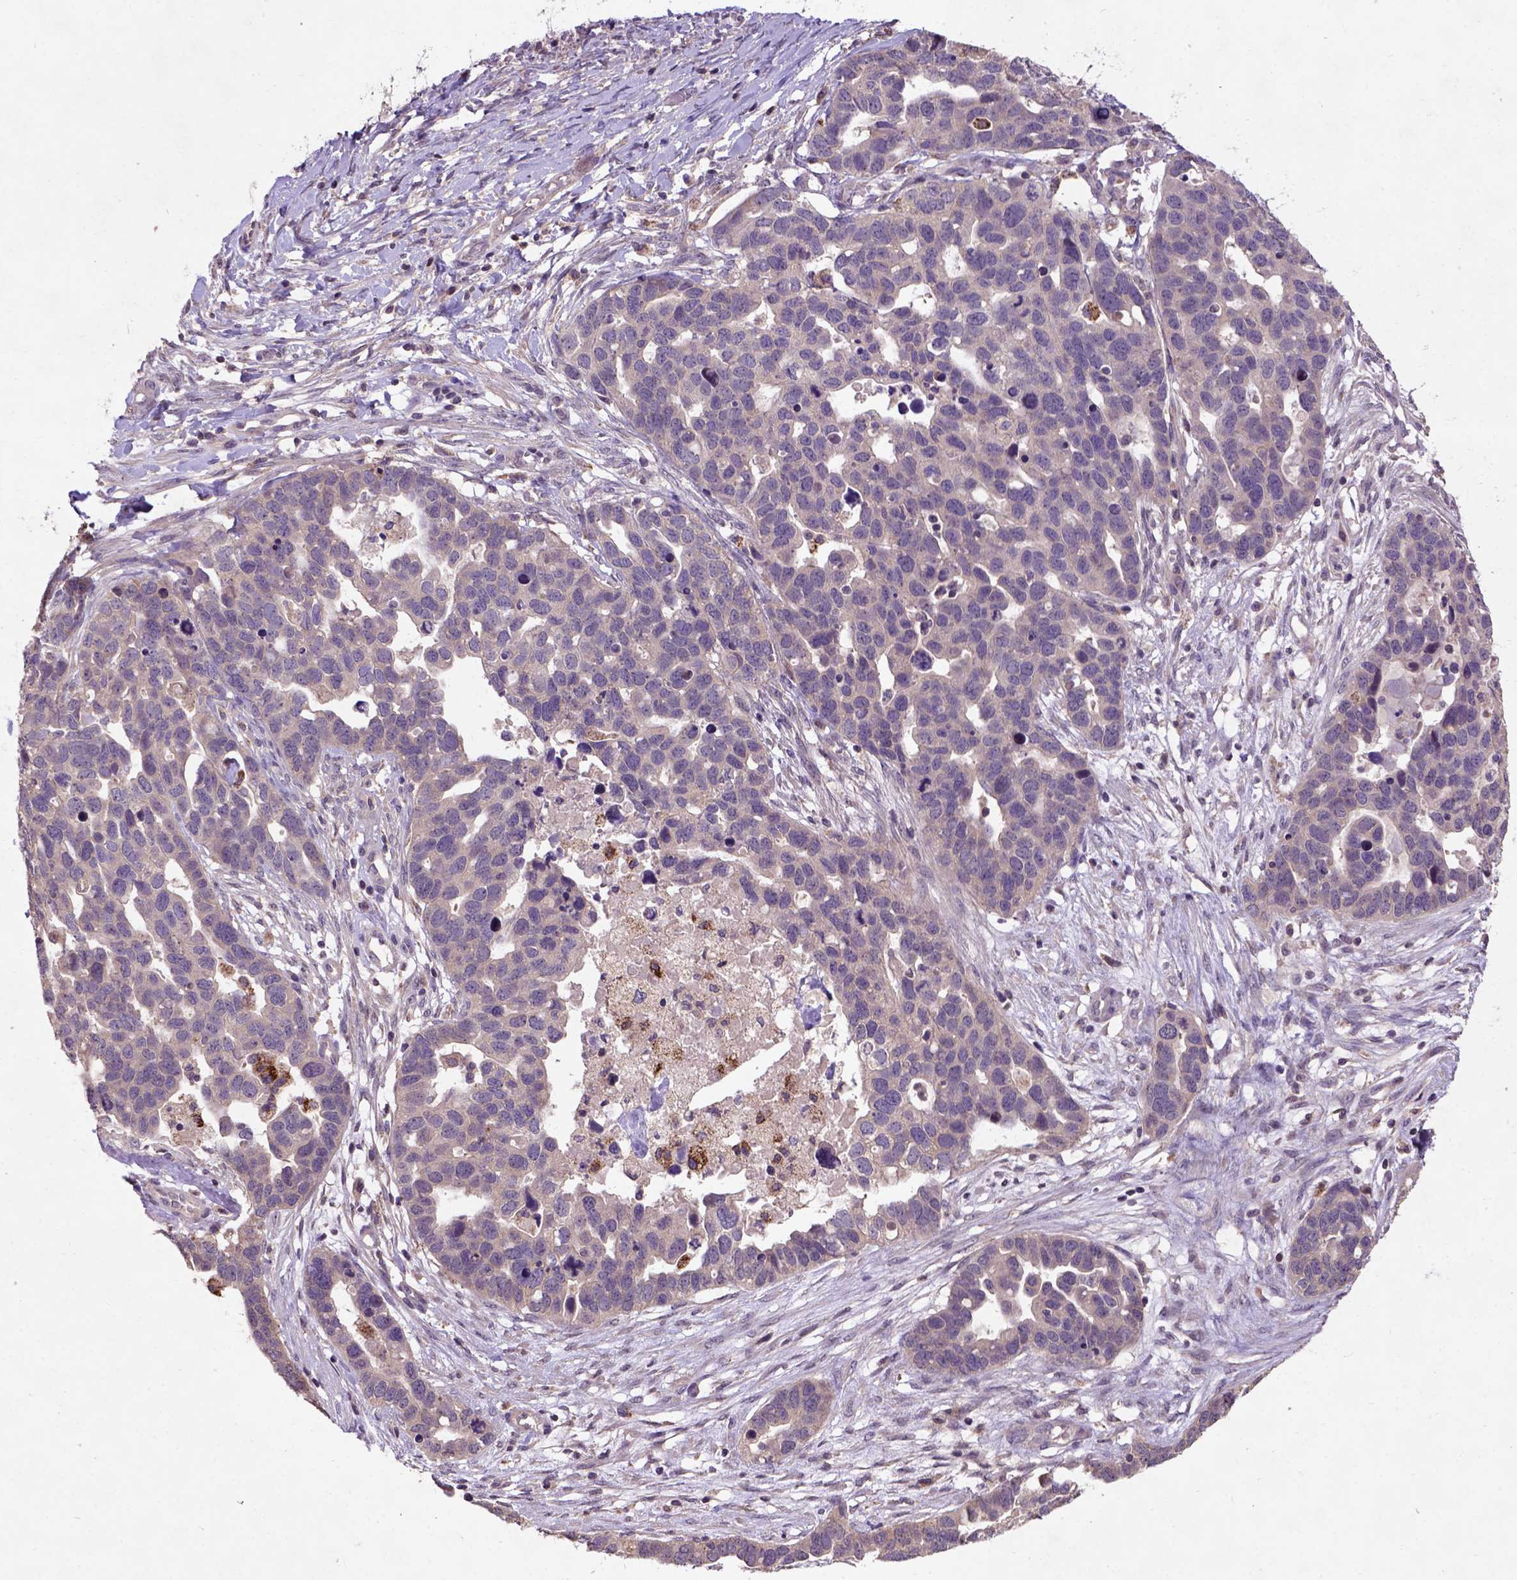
{"staining": {"intensity": "weak", "quantity": ">75%", "location": "cytoplasmic/membranous"}, "tissue": "ovarian cancer", "cell_type": "Tumor cells", "image_type": "cancer", "snomed": [{"axis": "morphology", "description": "Cystadenocarcinoma, serous, NOS"}, {"axis": "topography", "description": "Ovary"}], "caption": "Ovarian cancer (serous cystadenocarcinoma) stained with IHC shows weak cytoplasmic/membranous positivity in about >75% of tumor cells.", "gene": "KBTBD8", "patient": {"sex": "female", "age": 54}}